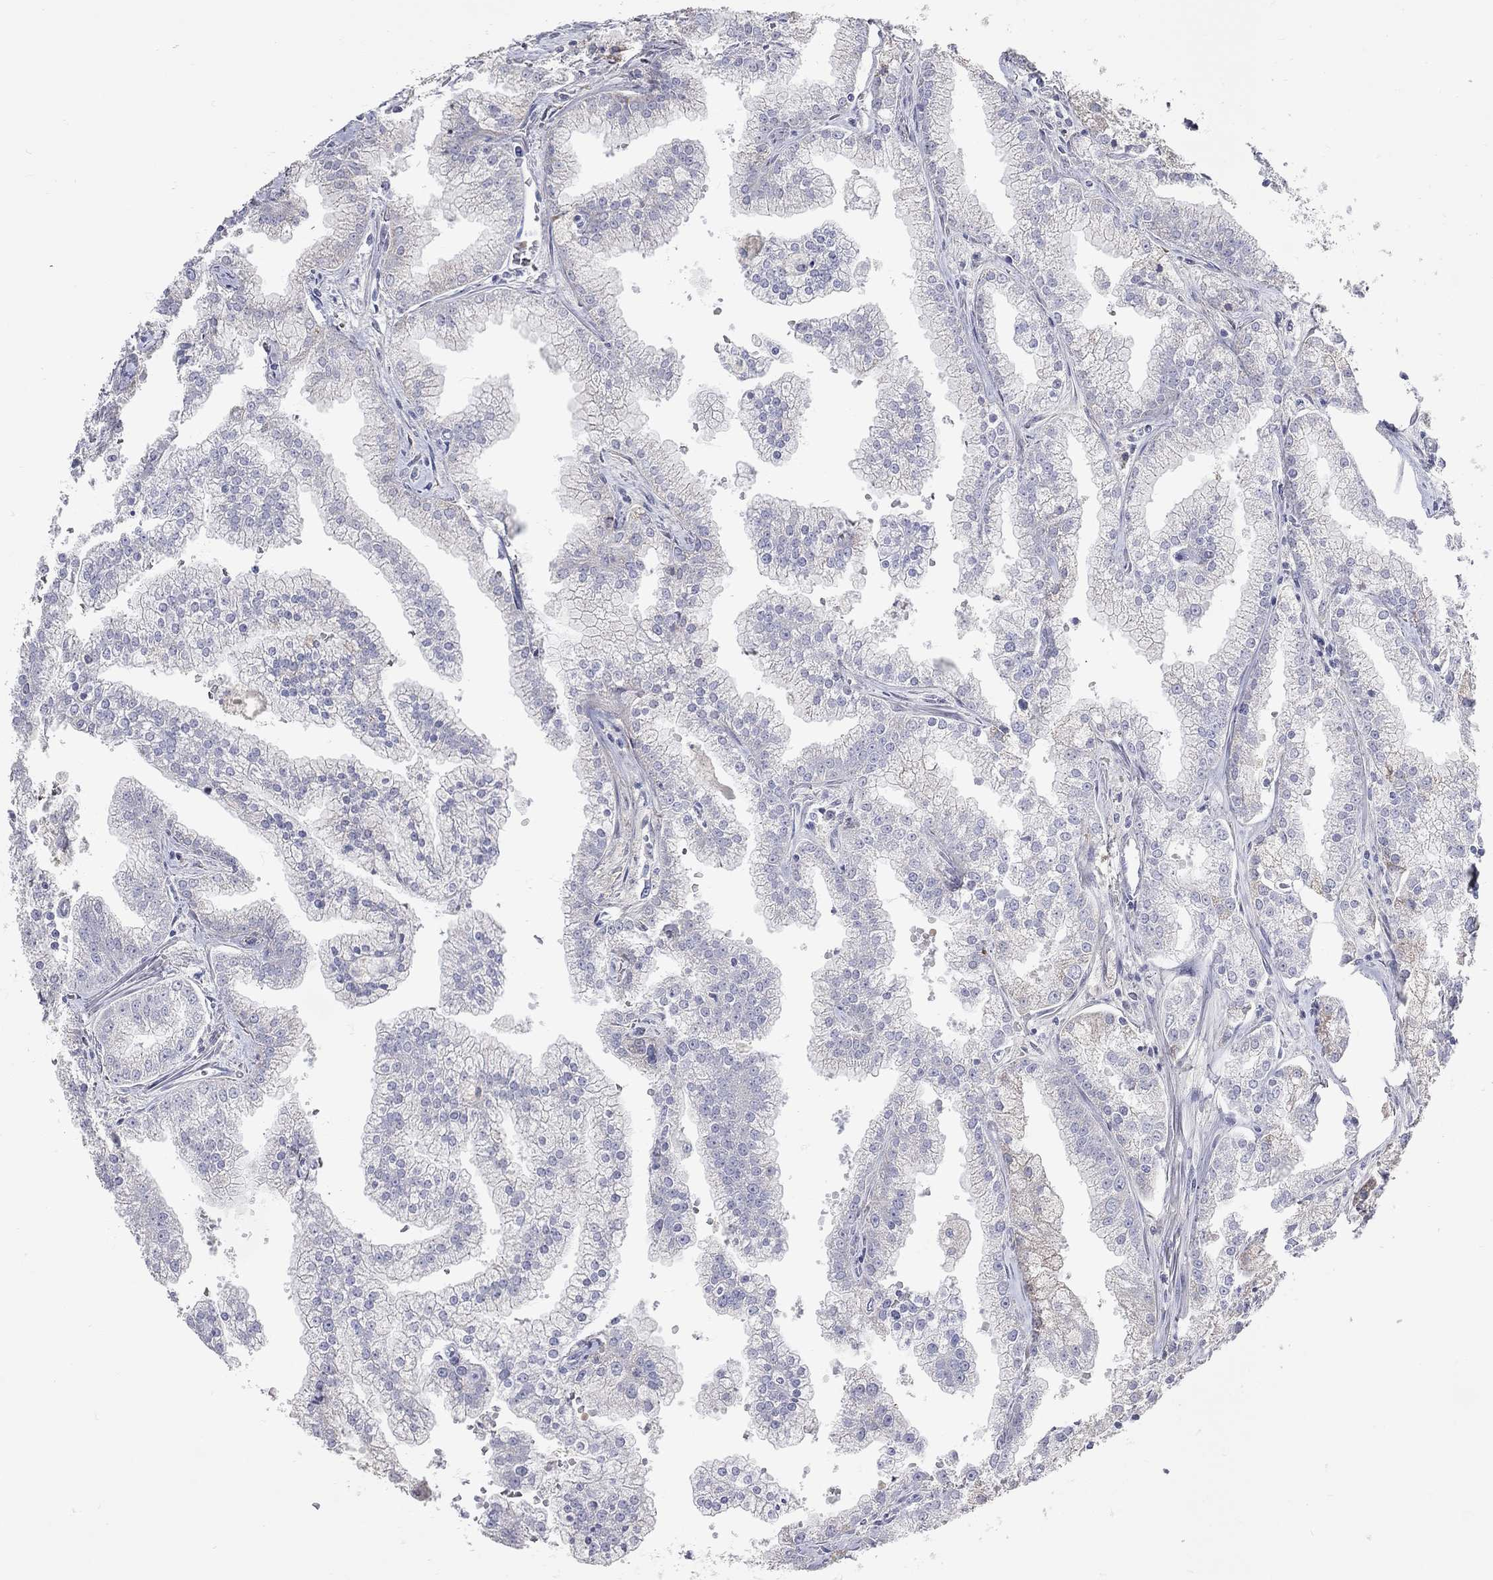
{"staining": {"intensity": "negative", "quantity": "none", "location": "none"}, "tissue": "prostate cancer", "cell_type": "Tumor cells", "image_type": "cancer", "snomed": [{"axis": "morphology", "description": "Adenocarcinoma, NOS"}, {"axis": "topography", "description": "Prostate"}], "caption": "Prostate cancer (adenocarcinoma) stained for a protein using immunohistochemistry shows no expression tumor cells.", "gene": "XAGE2", "patient": {"sex": "male", "age": 70}}